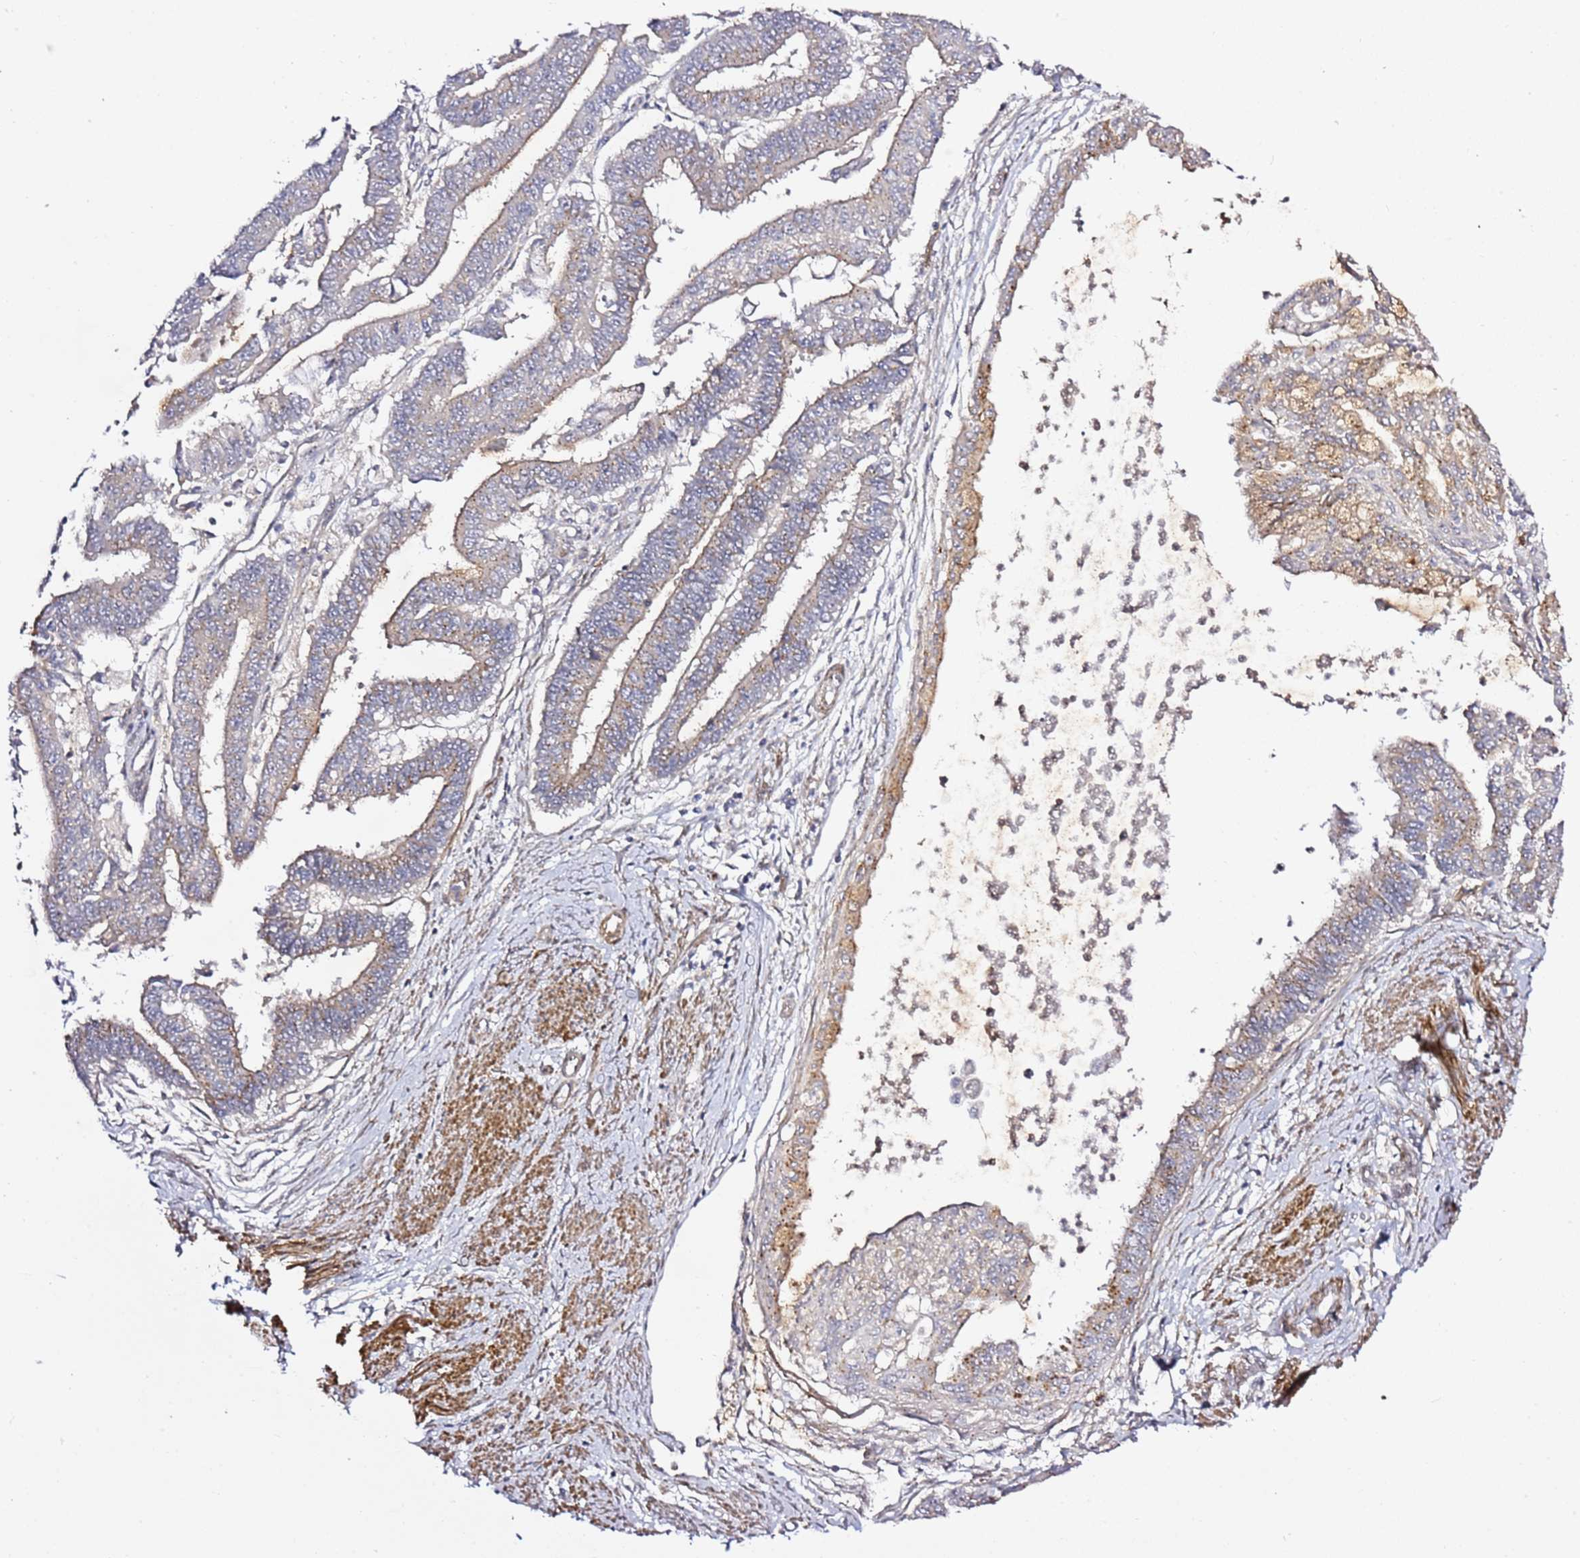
{"staining": {"intensity": "weak", "quantity": "<25%", "location": "cytoplasmic/membranous"}, "tissue": "endometrial cancer", "cell_type": "Tumor cells", "image_type": "cancer", "snomed": [{"axis": "morphology", "description": "Adenocarcinoma, NOS"}, {"axis": "topography", "description": "Endometrium"}], "caption": "IHC of endometrial cancer exhibits no positivity in tumor cells.", "gene": "PVRIG", "patient": {"sex": "female", "age": 73}}